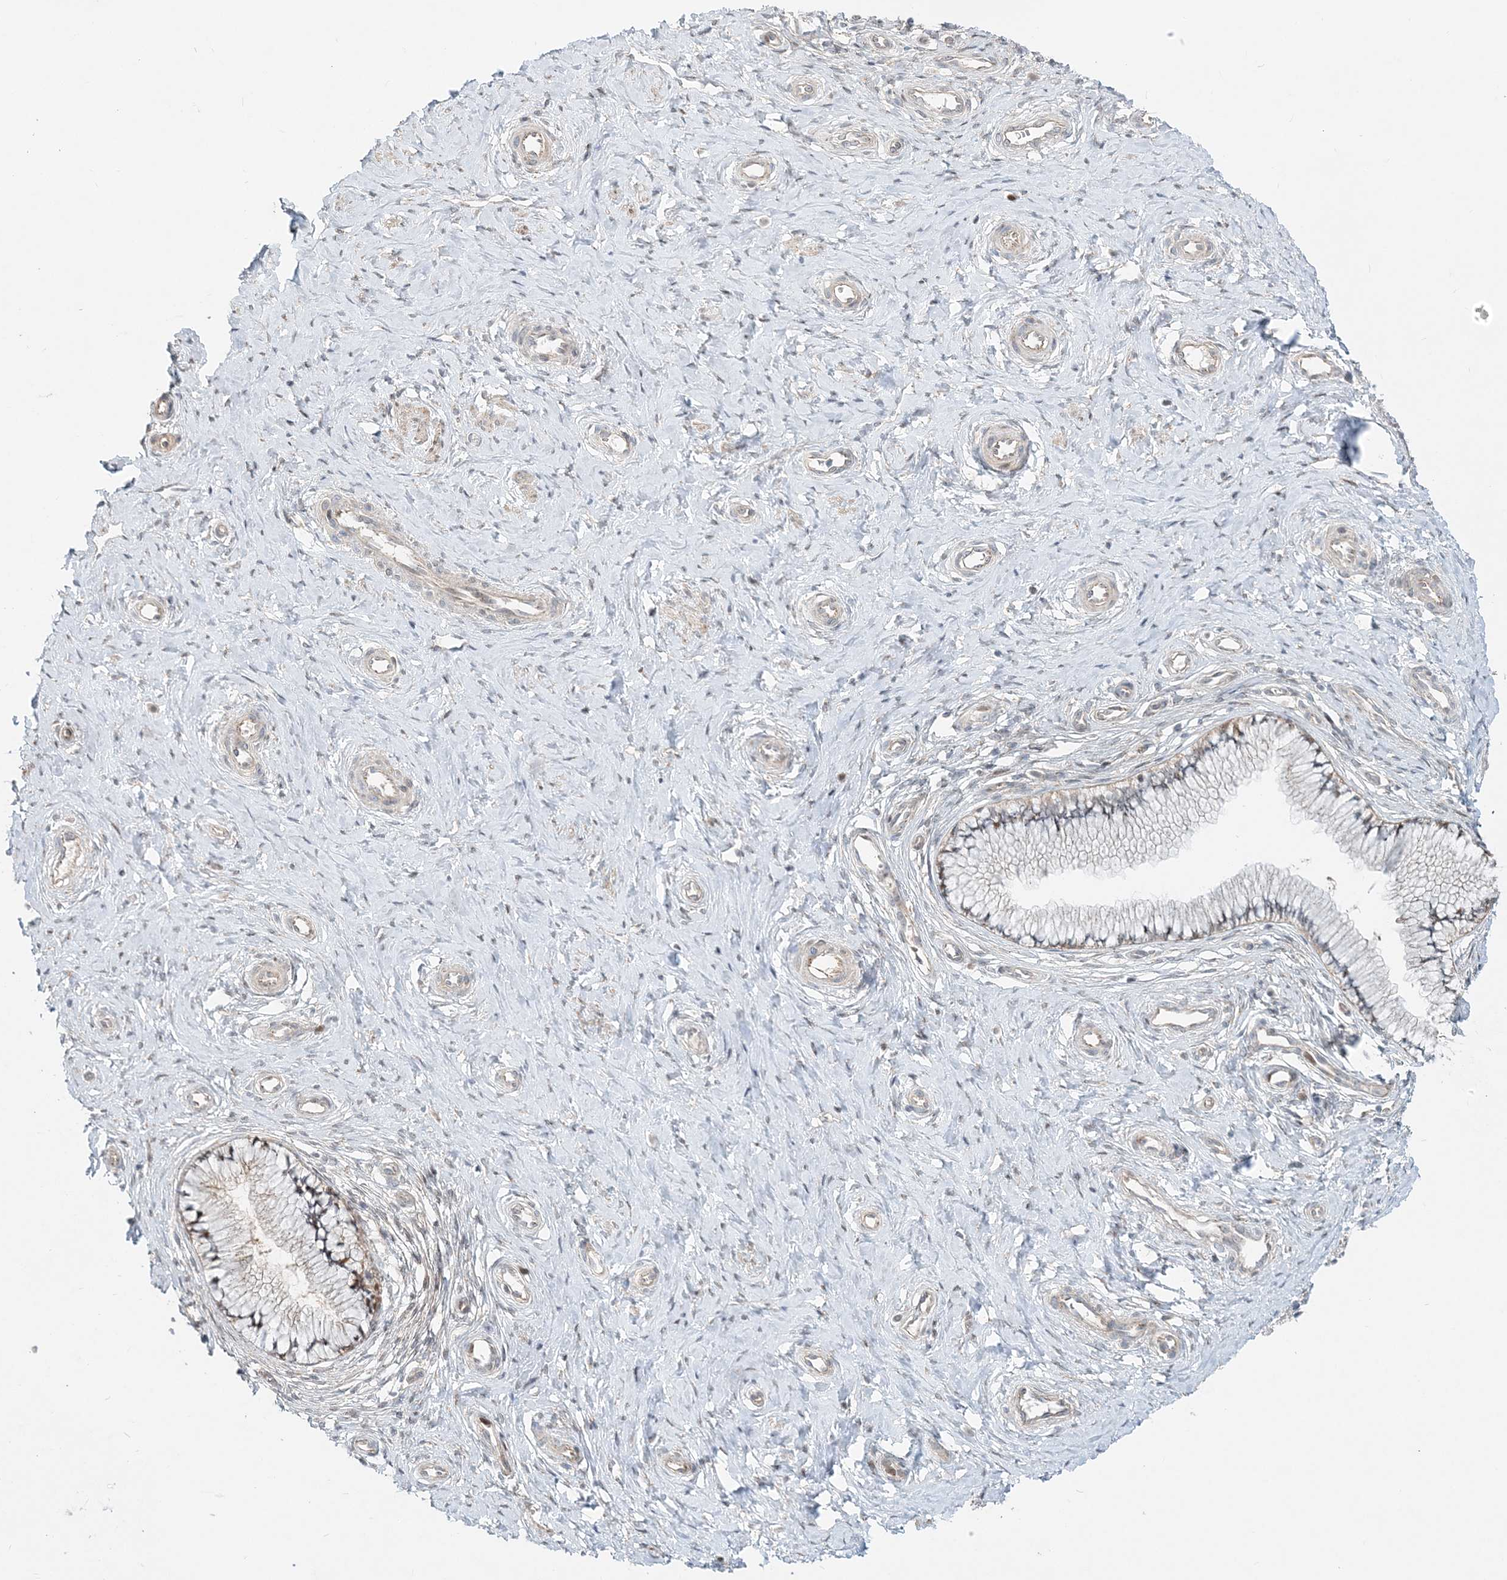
{"staining": {"intensity": "weak", "quantity": "25%-75%", "location": "cytoplasmic/membranous"}, "tissue": "cervix", "cell_type": "Glandular cells", "image_type": "normal", "snomed": [{"axis": "morphology", "description": "Normal tissue, NOS"}, {"axis": "topography", "description": "Cervix"}], "caption": "This photomicrograph exhibits immunohistochemistry (IHC) staining of benign human cervix, with low weak cytoplasmic/membranous positivity in approximately 25%-75% of glandular cells.", "gene": "CXXC5", "patient": {"sex": "female", "age": 36}}